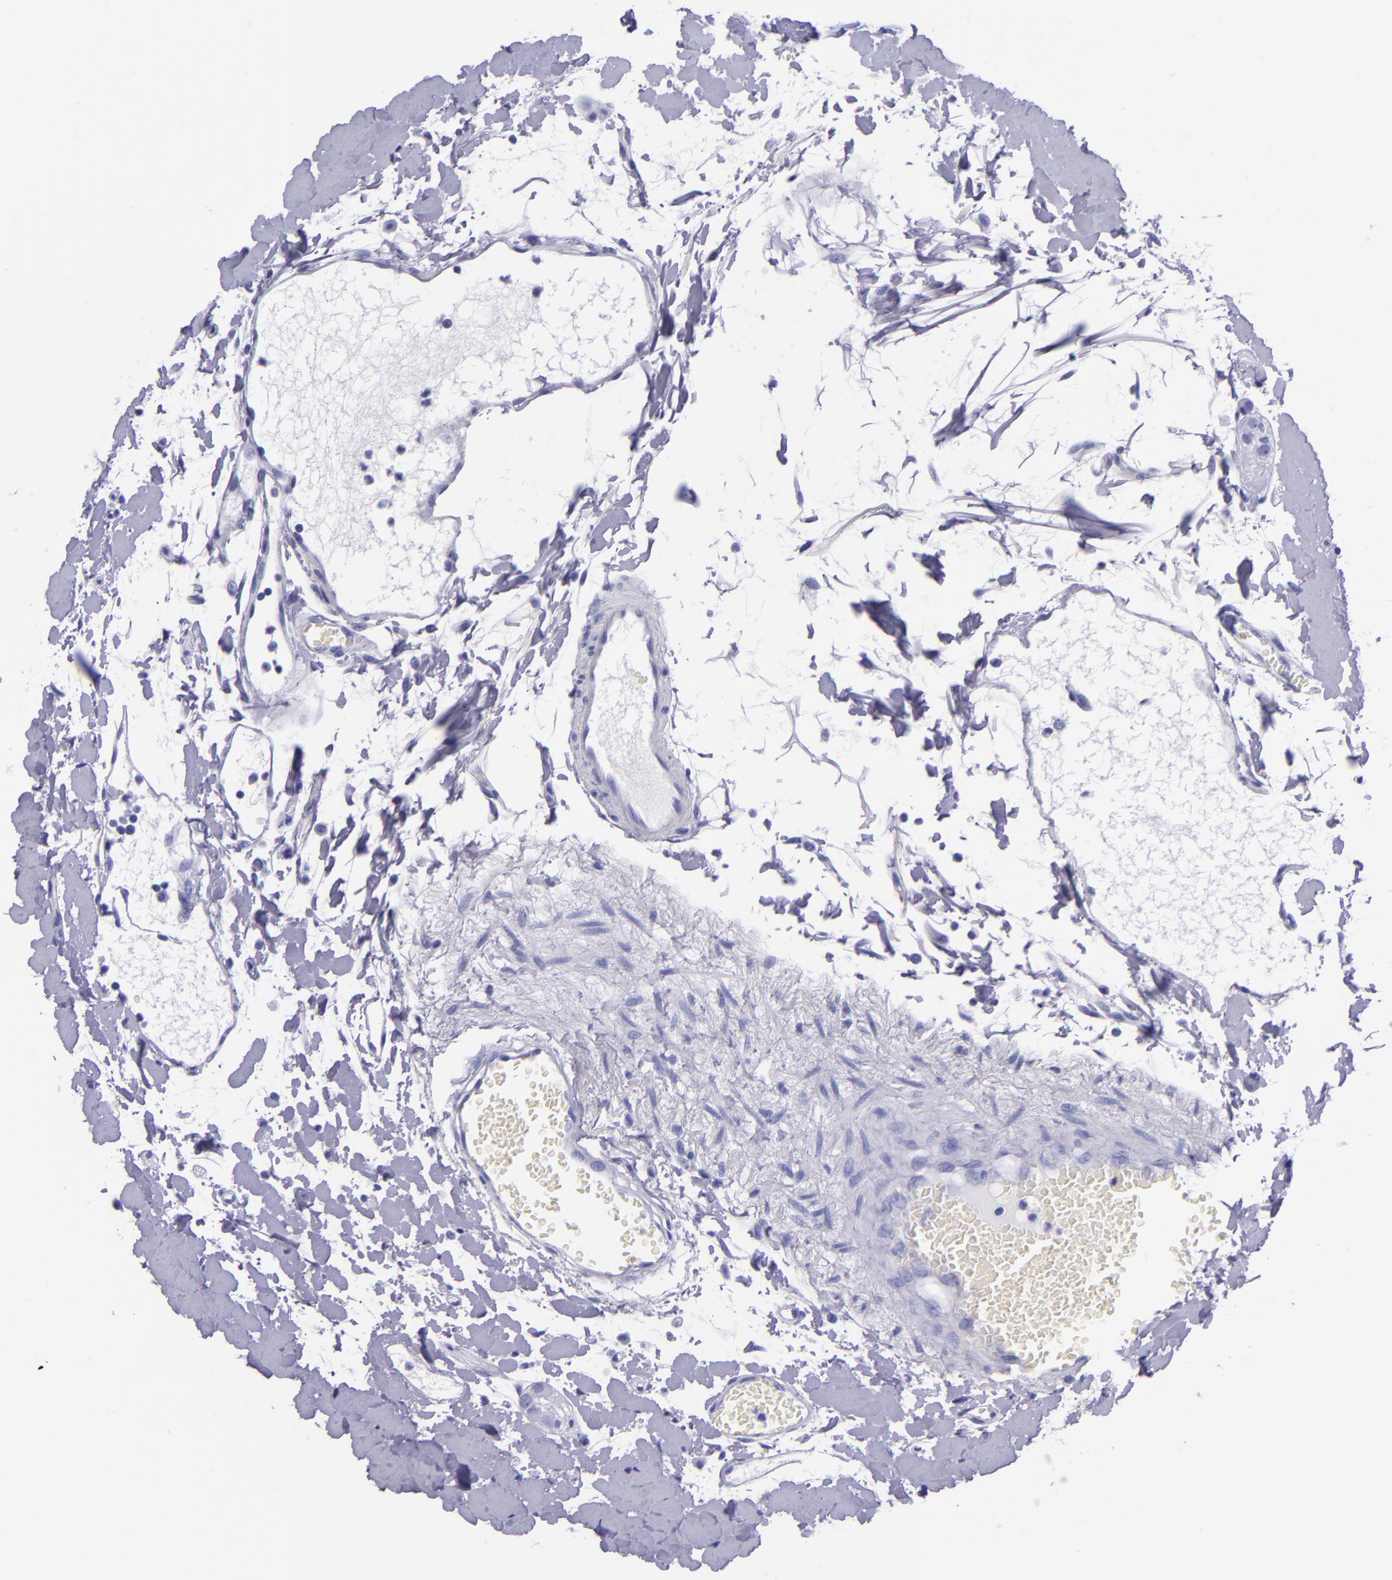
{"staining": {"intensity": "negative", "quantity": "none", "location": "none"}, "tissue": "small intestine", "cell_type": "Glandular cells", "image_type": "normal", "snomed": [{"axis": "morphology", "description": "Normal tissue, NOS"}, {"axis": "topography", "description": "Small intestine"}], "caption": "IHC of benign human small intestine demonstrates no staining in glandular cells.", "gene": "KRT4", "patient": {"sex": "female", "age": 61}}